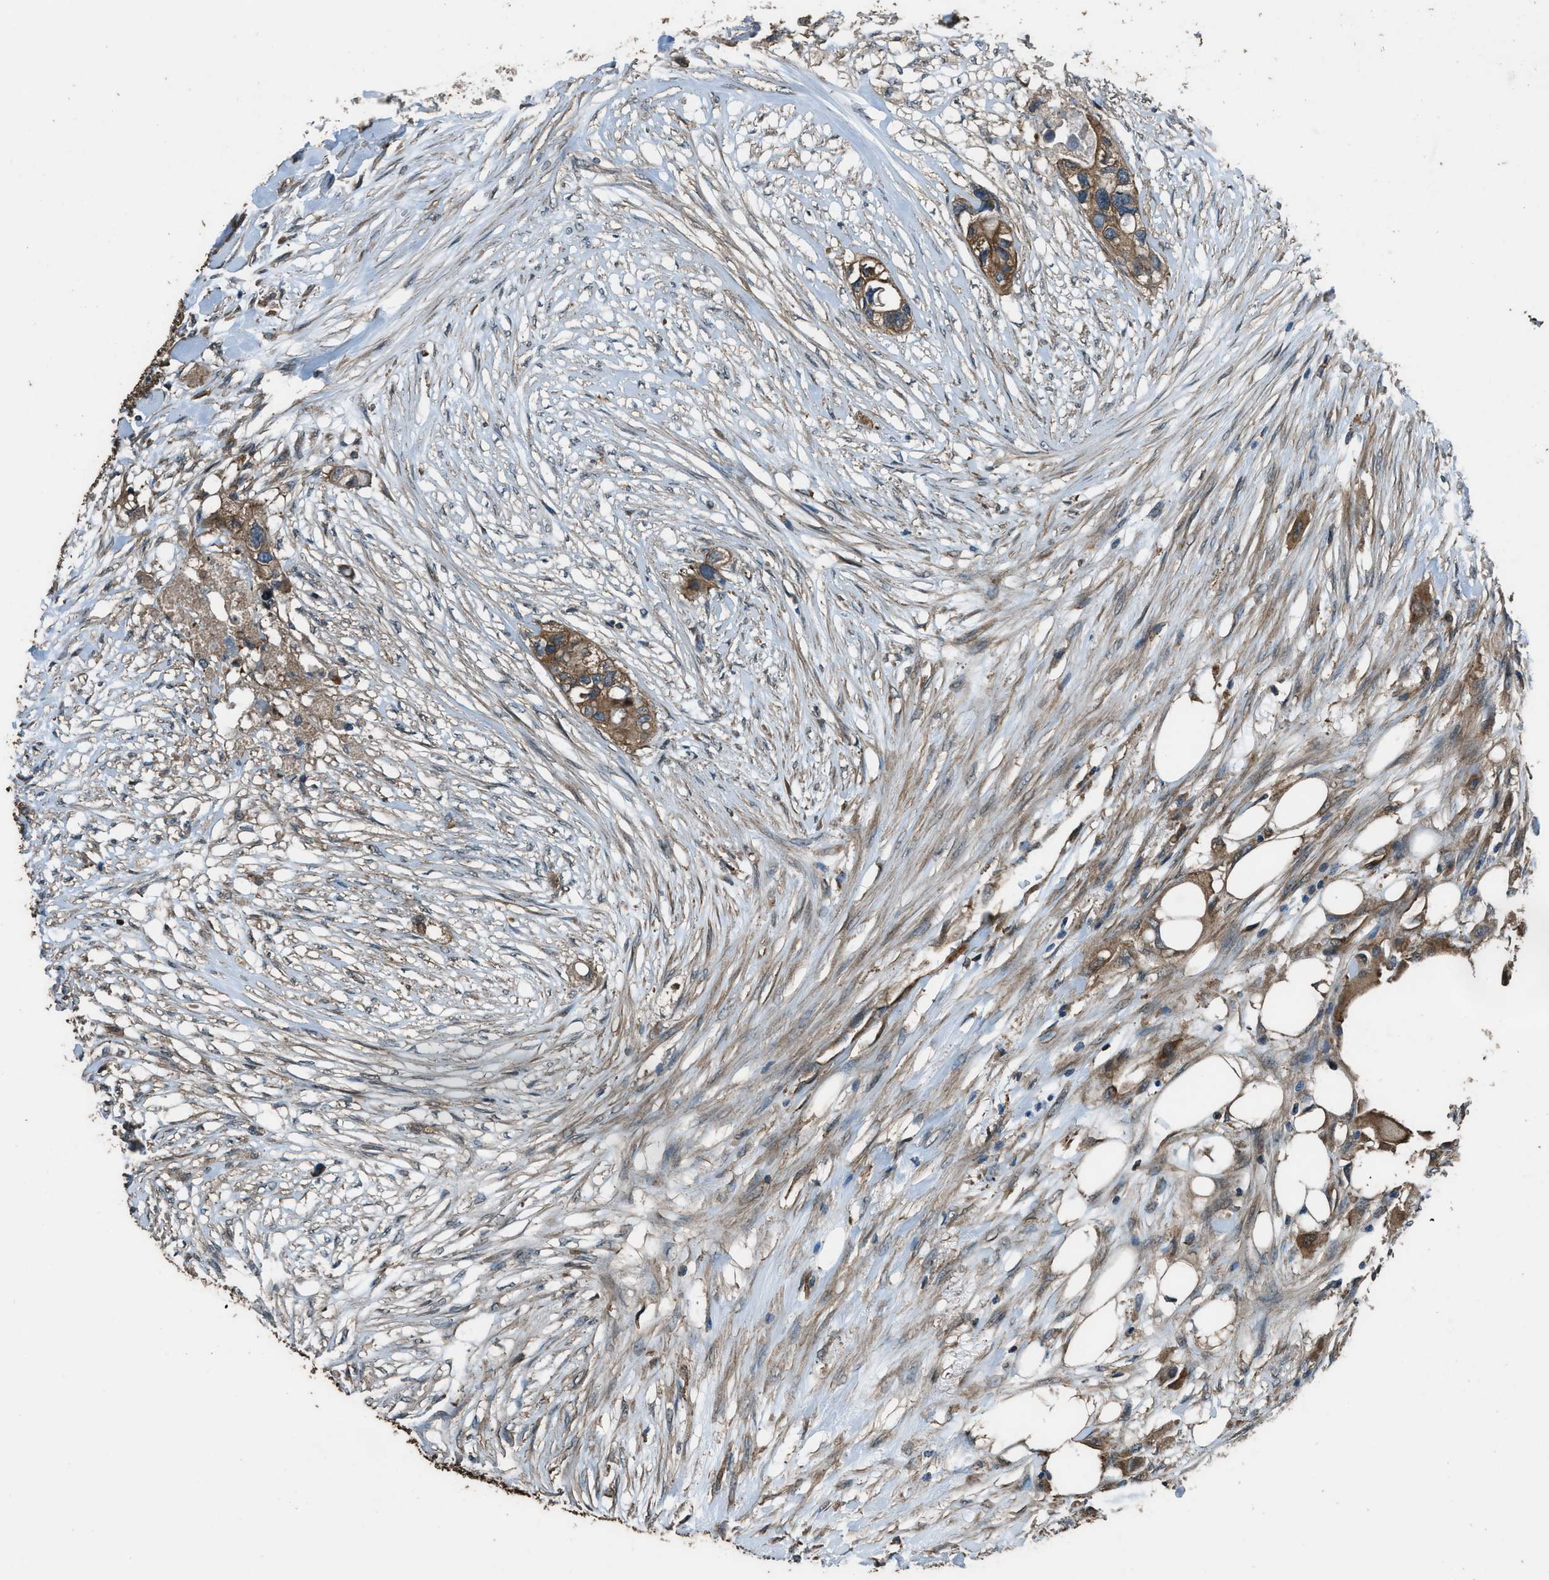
{"staining": {"intensity": "moderate", "quantity": ">75%", "location": "cytoplasmic/membranous"}, "tissue": "colorectal cancer", "cell_type": "Tumor cells", "image_type": "cancer", "snomed": [{"axis": "morphology", "description": "Adenocarcinoma, NOS"}, {"axis": "topography", "description": "Colon"}], "caption": "High-magnification brightfield microscopy of adenocarcinoma (colorectal) stained with DAB (3,3'-diaminobenzidine) (brown) and counterstained with hematoxylin (blue). tumor cells exhibit moderate cytoplasmic/membranous expression is identified in about>75% of cells.", "gene": "MARS1", "patient": {"sex": "female", "age": 57}}